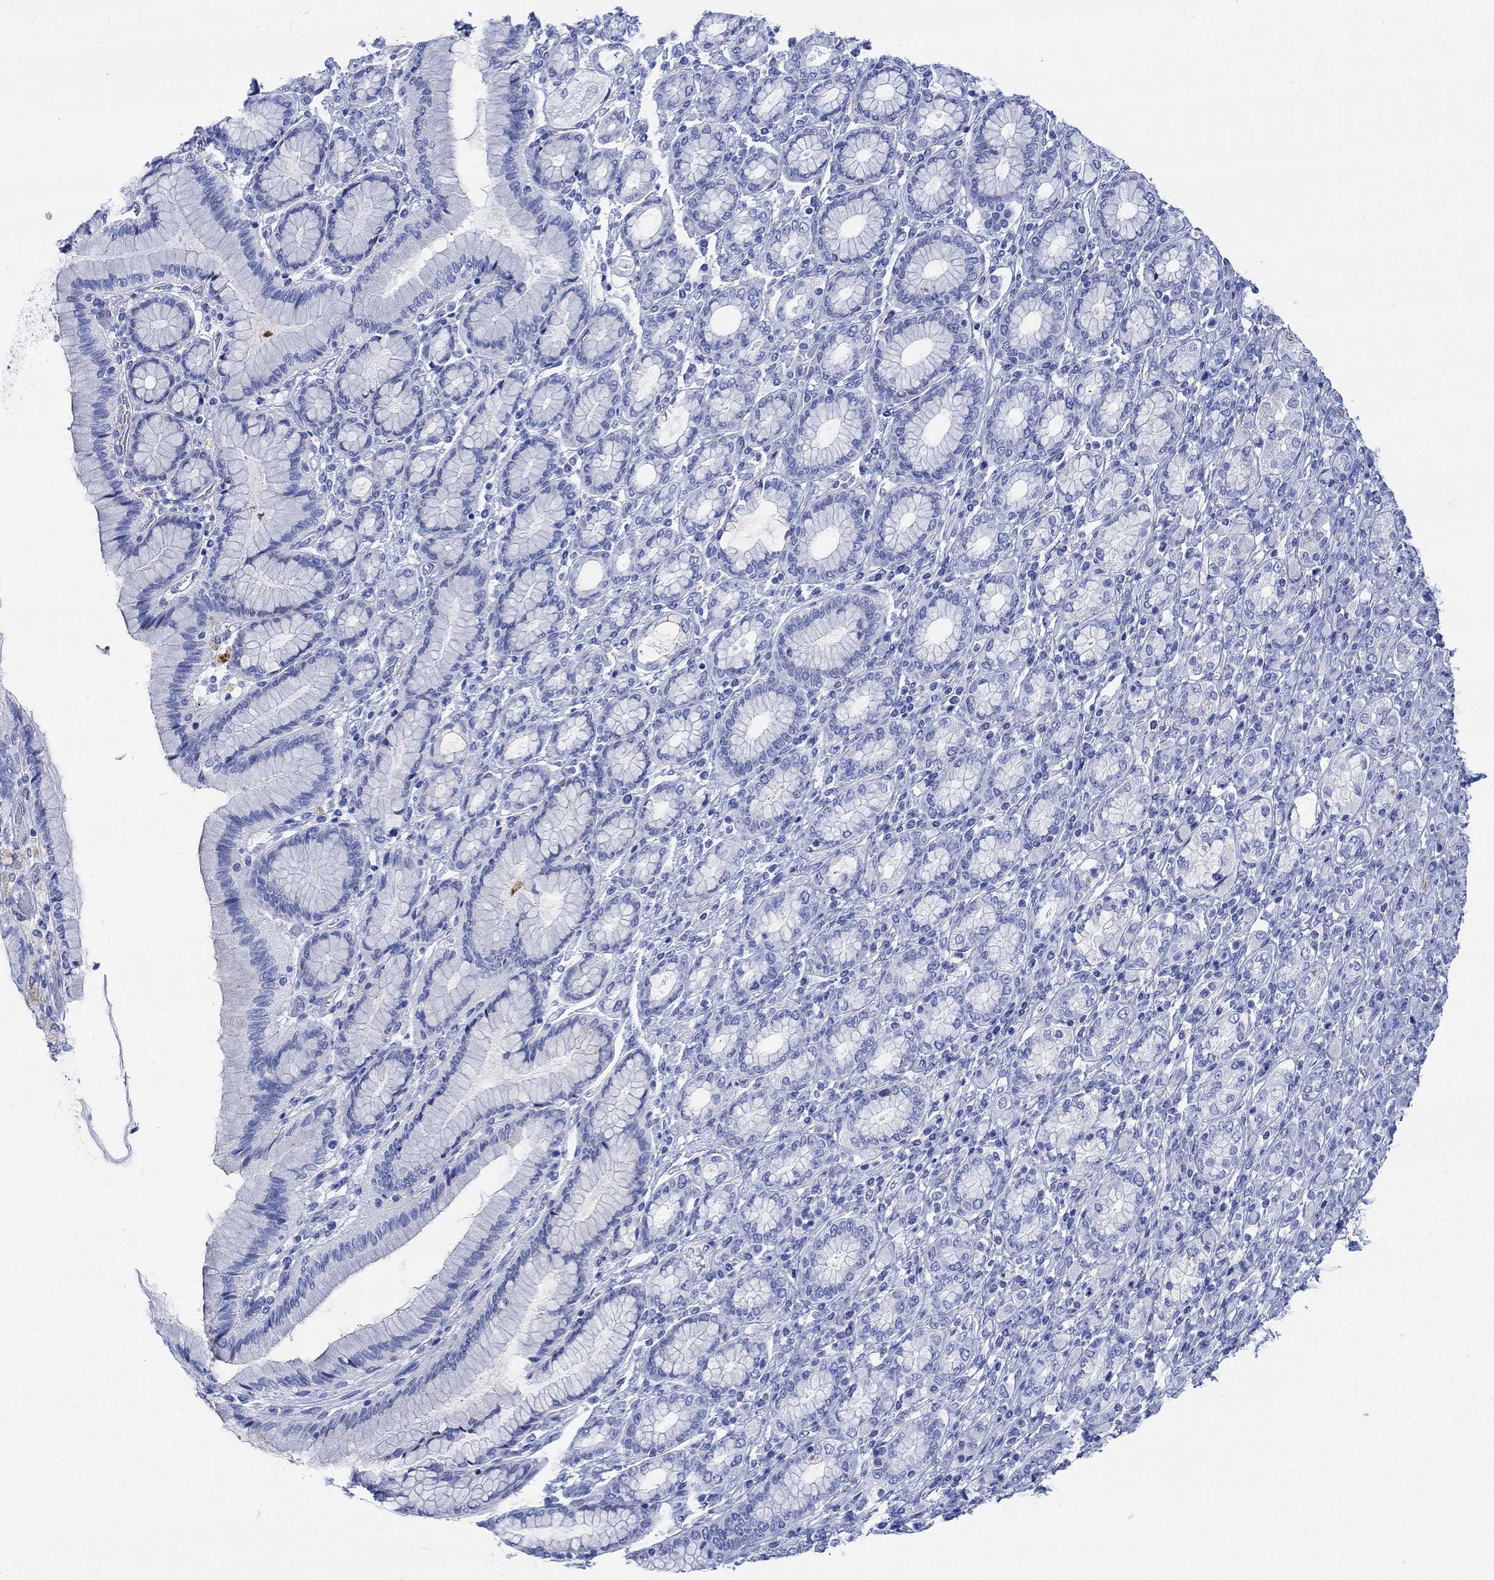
{"staining": {"intensity": "negative", "quantity": "none", "location": "none"}, "tissue": "stomach cancer", "cell_type": "Tumor cells", "image_type": "cancer", "snomed": [{"axis": "morphology", "description": "Normal tissue, NOS"}, {"axis": "morphology", "description": "Adenocarcinoma, NOS"}, {"axis": "topography", "description": "Stomach"}], "caption": "The IHC image has no significant expression in tumor cells of stomach cancer tissue.", "gene": "MYL1", "patient": {"sex": "female", "age": 79}}